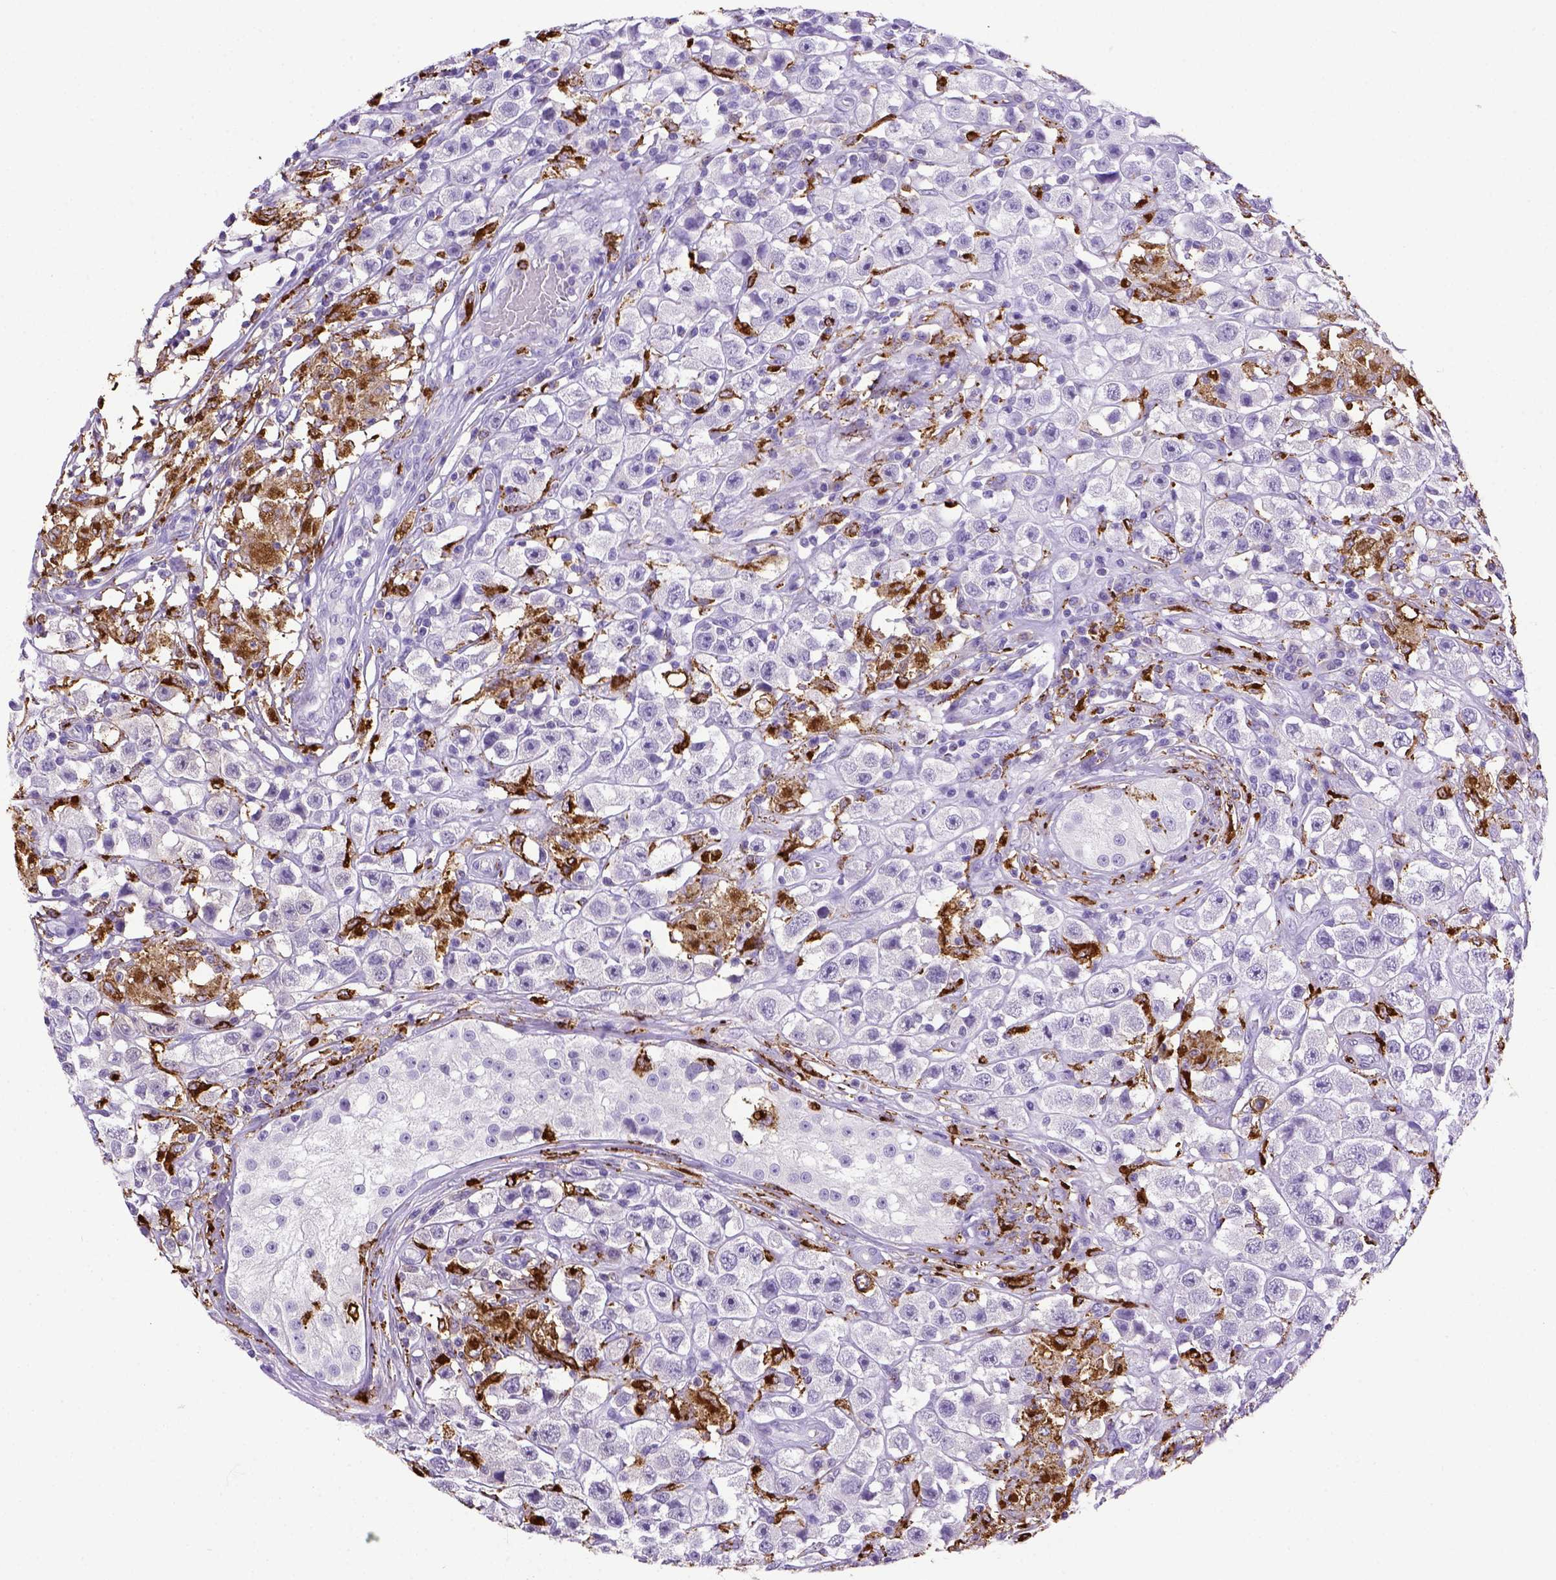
{"staining": {"intensity": "negative", "quantity": "none", "location": "none"}, "tissue": "testis cancer", "cell_type": "Tumor cells", "image_type": "cancer", "snomed": [{"axis": "morphology", "description": "Seminoma, NOS"}, {"axis": "topography", "description": "Testis"}], "caption": "Tumor cells are negative for brown protein staining in seminoma (testis). Brightfield microscopy of immunohistochemistry stained with DAB (3,3'-diaminobenzidine) (brown) and hematoxylin (blue), captured at high magnification.", "gene": "CD68", "patient": {"sex": "male", "age": 45}}